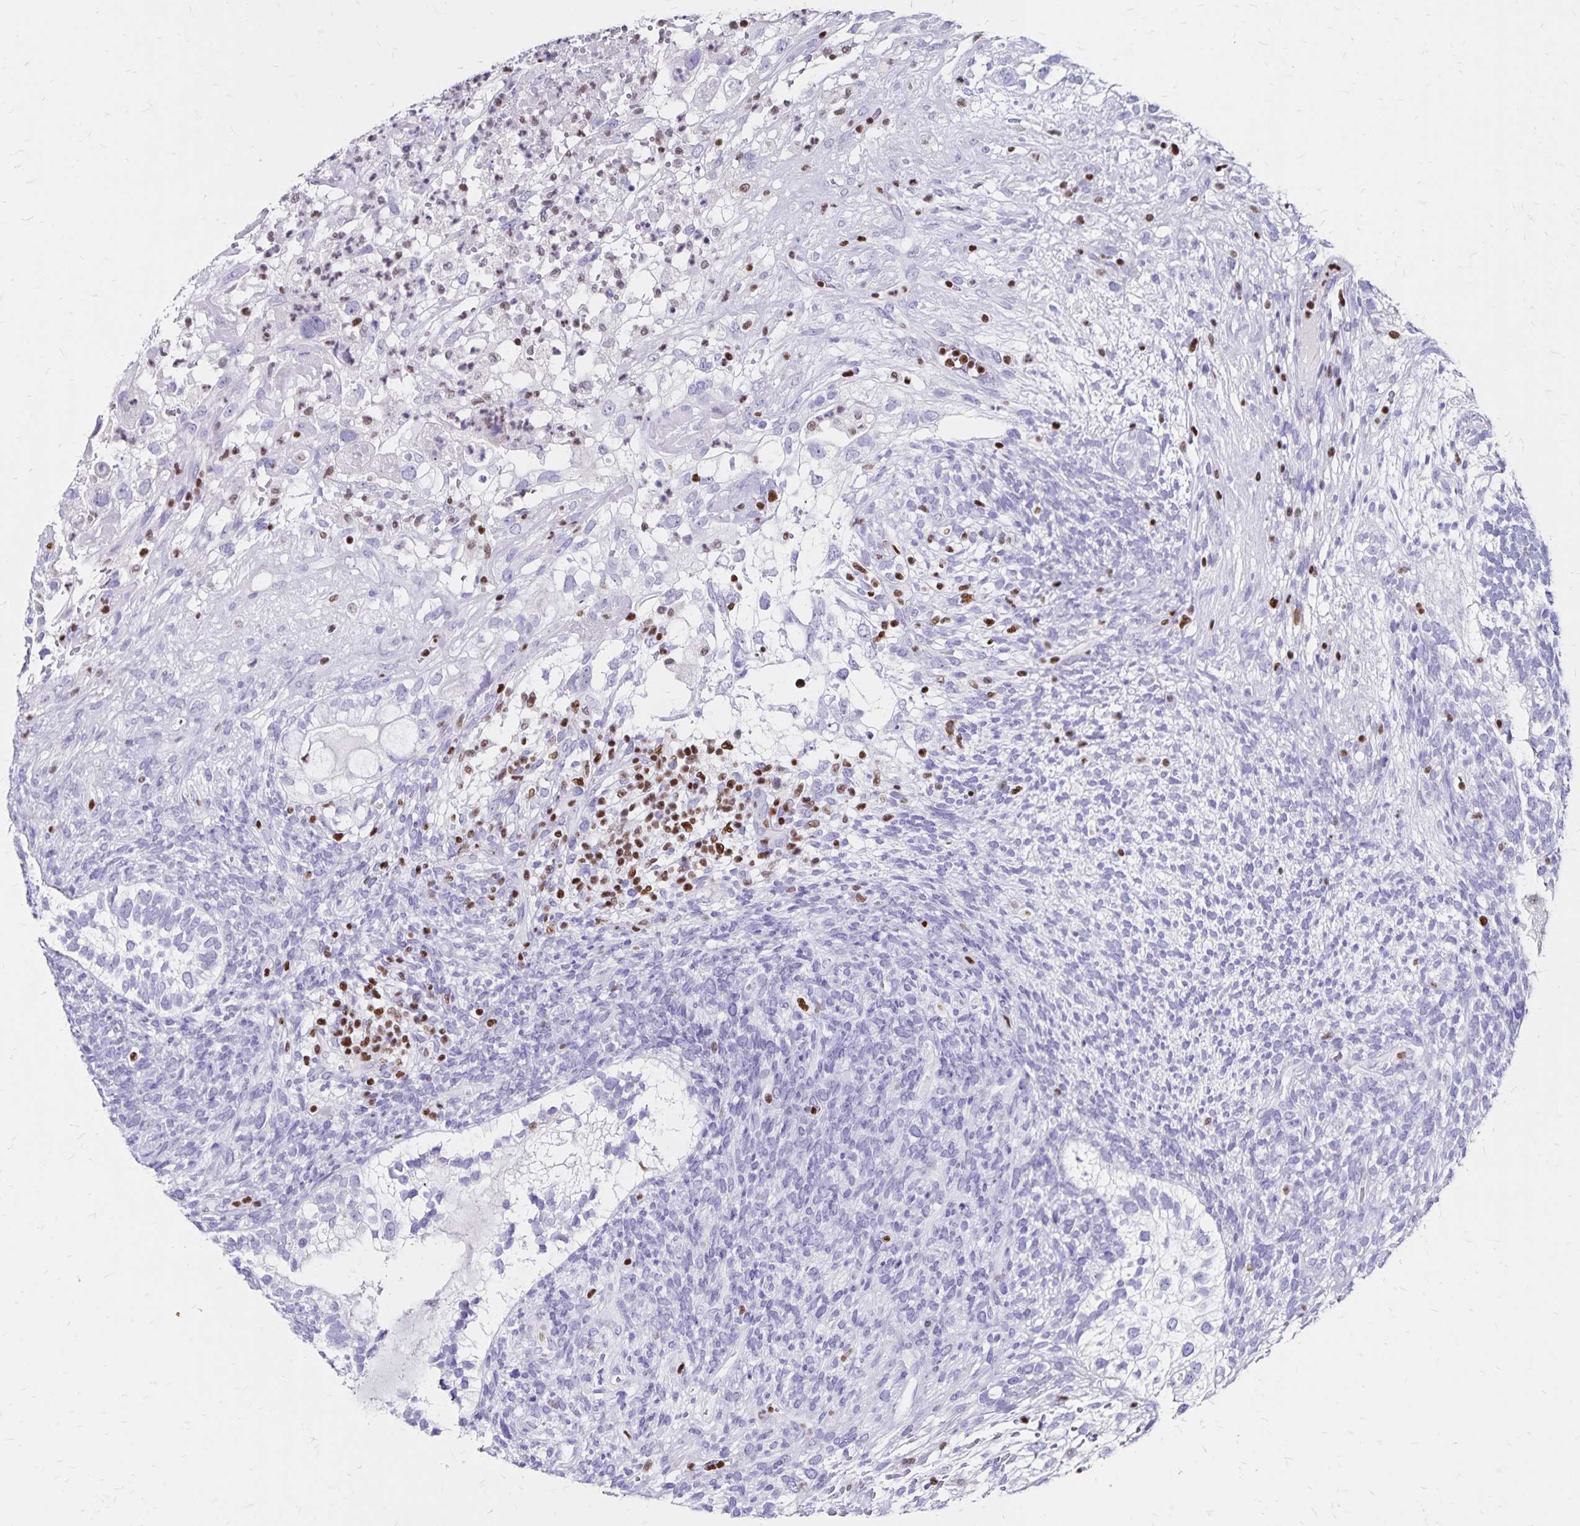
{"staining": {"intensity": "negative", "quantity": "none", "location": "none"}, "tissue": "testis cancer", "cell_type": "Tumor cells", "image_type": "cancer", "snomed": [{"axis": "morphology", "description": "Seminoma, NOS"}, {"axis": "morphology", "description": "Carcinoma, Embryonal, NOS"}, {"axis": "topography", "description": "Testis"}], "caption": "The image exhibits no significant expression in tumor cells of testis cancer (seminoma).", "gene": "IKZF1", "patient": {"sex": "male", "age": 41}}